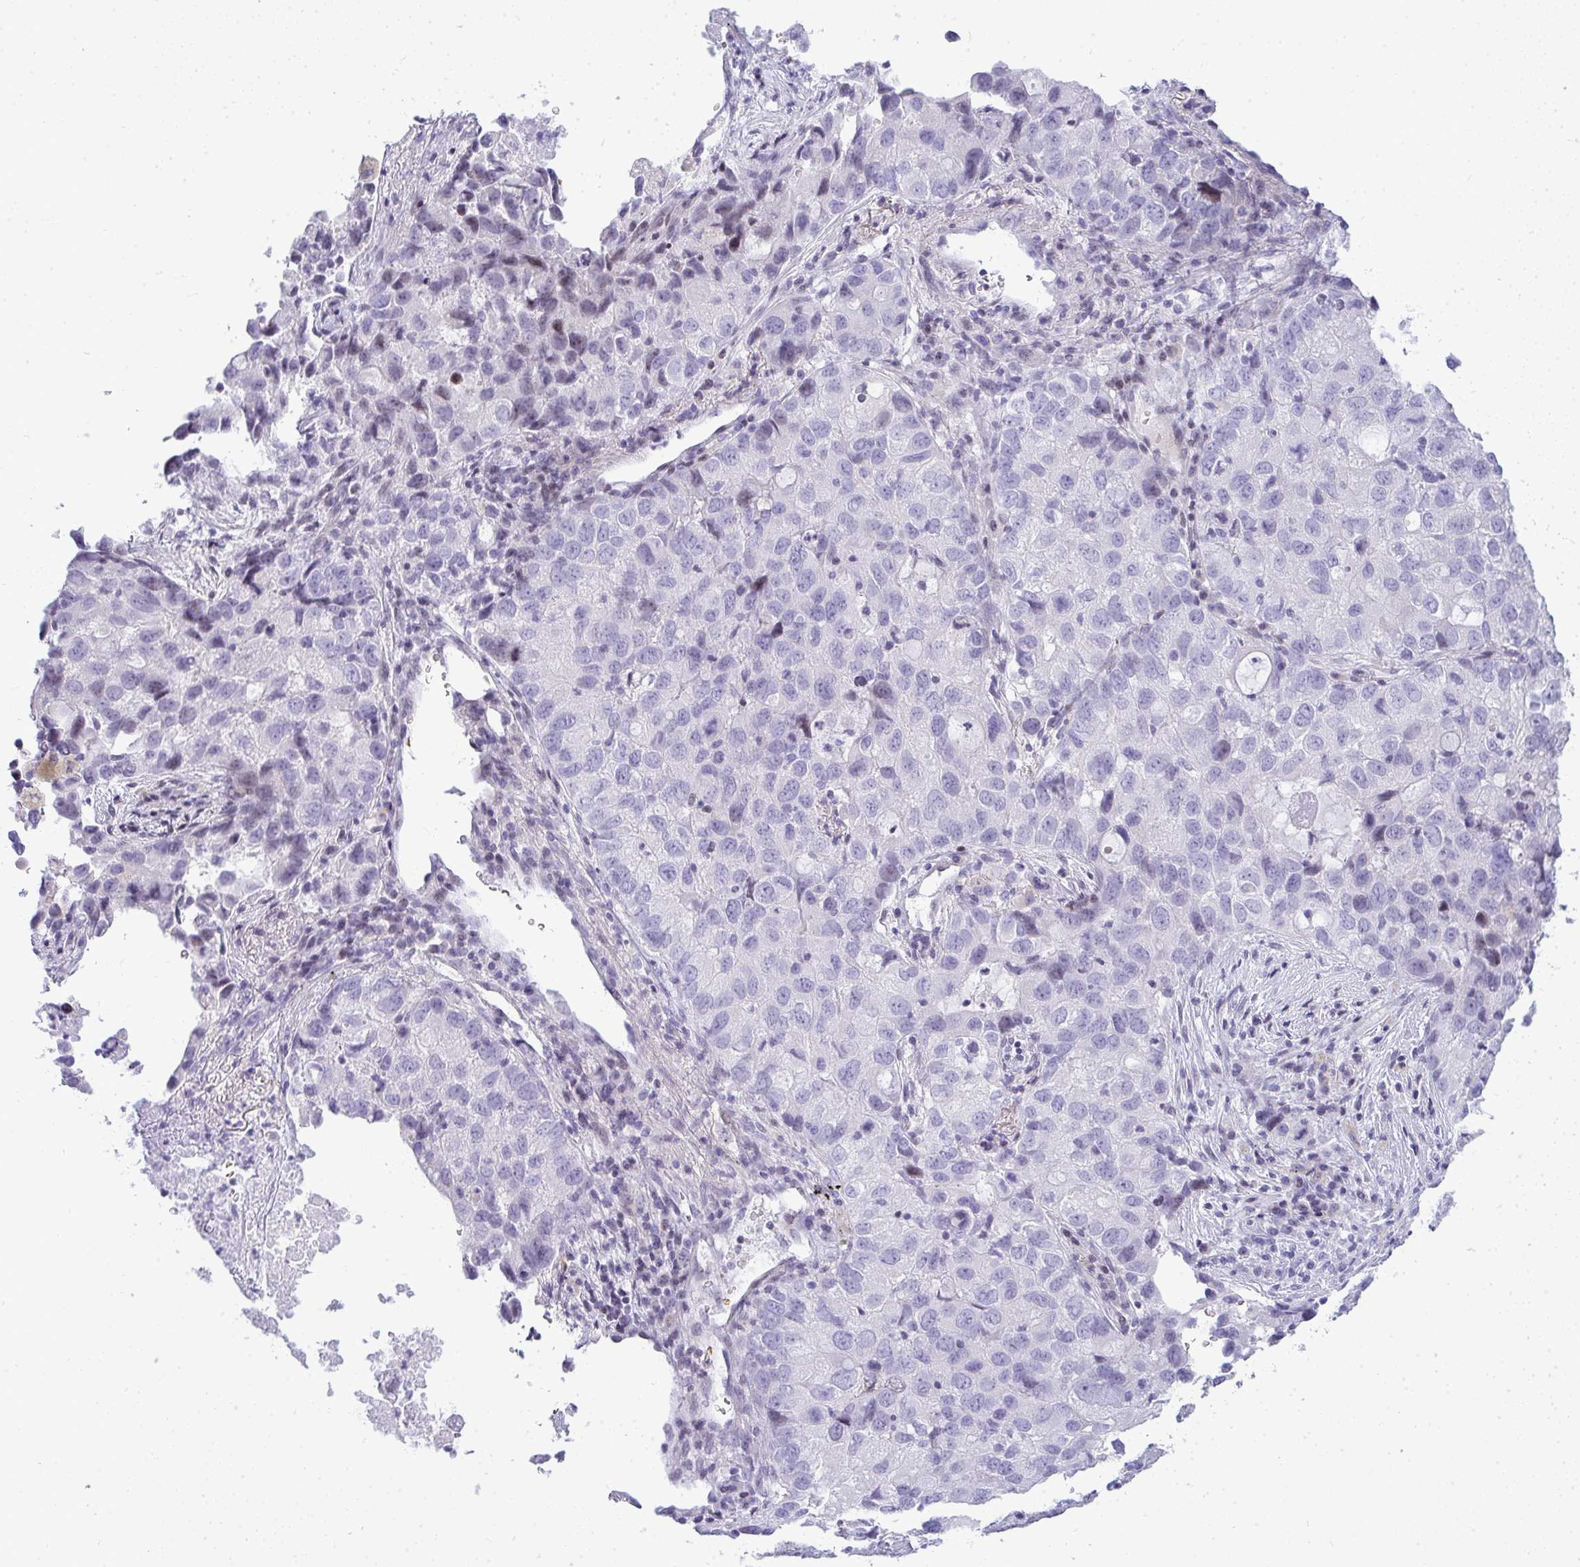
{"staining": {"intensity": "negative", "quantity": "none", "location": "none"}, "tissue": "lung cancer", "cell_type": "Tumor cells", "image_type": "cancer", "snomed": [{"axis": "morphology", "description": "Normal morphology"}, {"axis": "morphology", "description": "Adenocarcinoma, NOS"}, {"axis": "topography", "description": "Lymph node"}, {"axis": "topography", "description": "Lung"}], "caption": "Immunohistochemistry histopathology image of neoplastic tissue: lung cancer stained with DAB (3,3'-diaminobenzidine) displays no significant protein positivity in tumor cells. (Immunohistochemistry (ihc), brightfield microscopy, high magnification).", "gene": "ZNF182", "patient": {"sex": "female", "age": 51}}